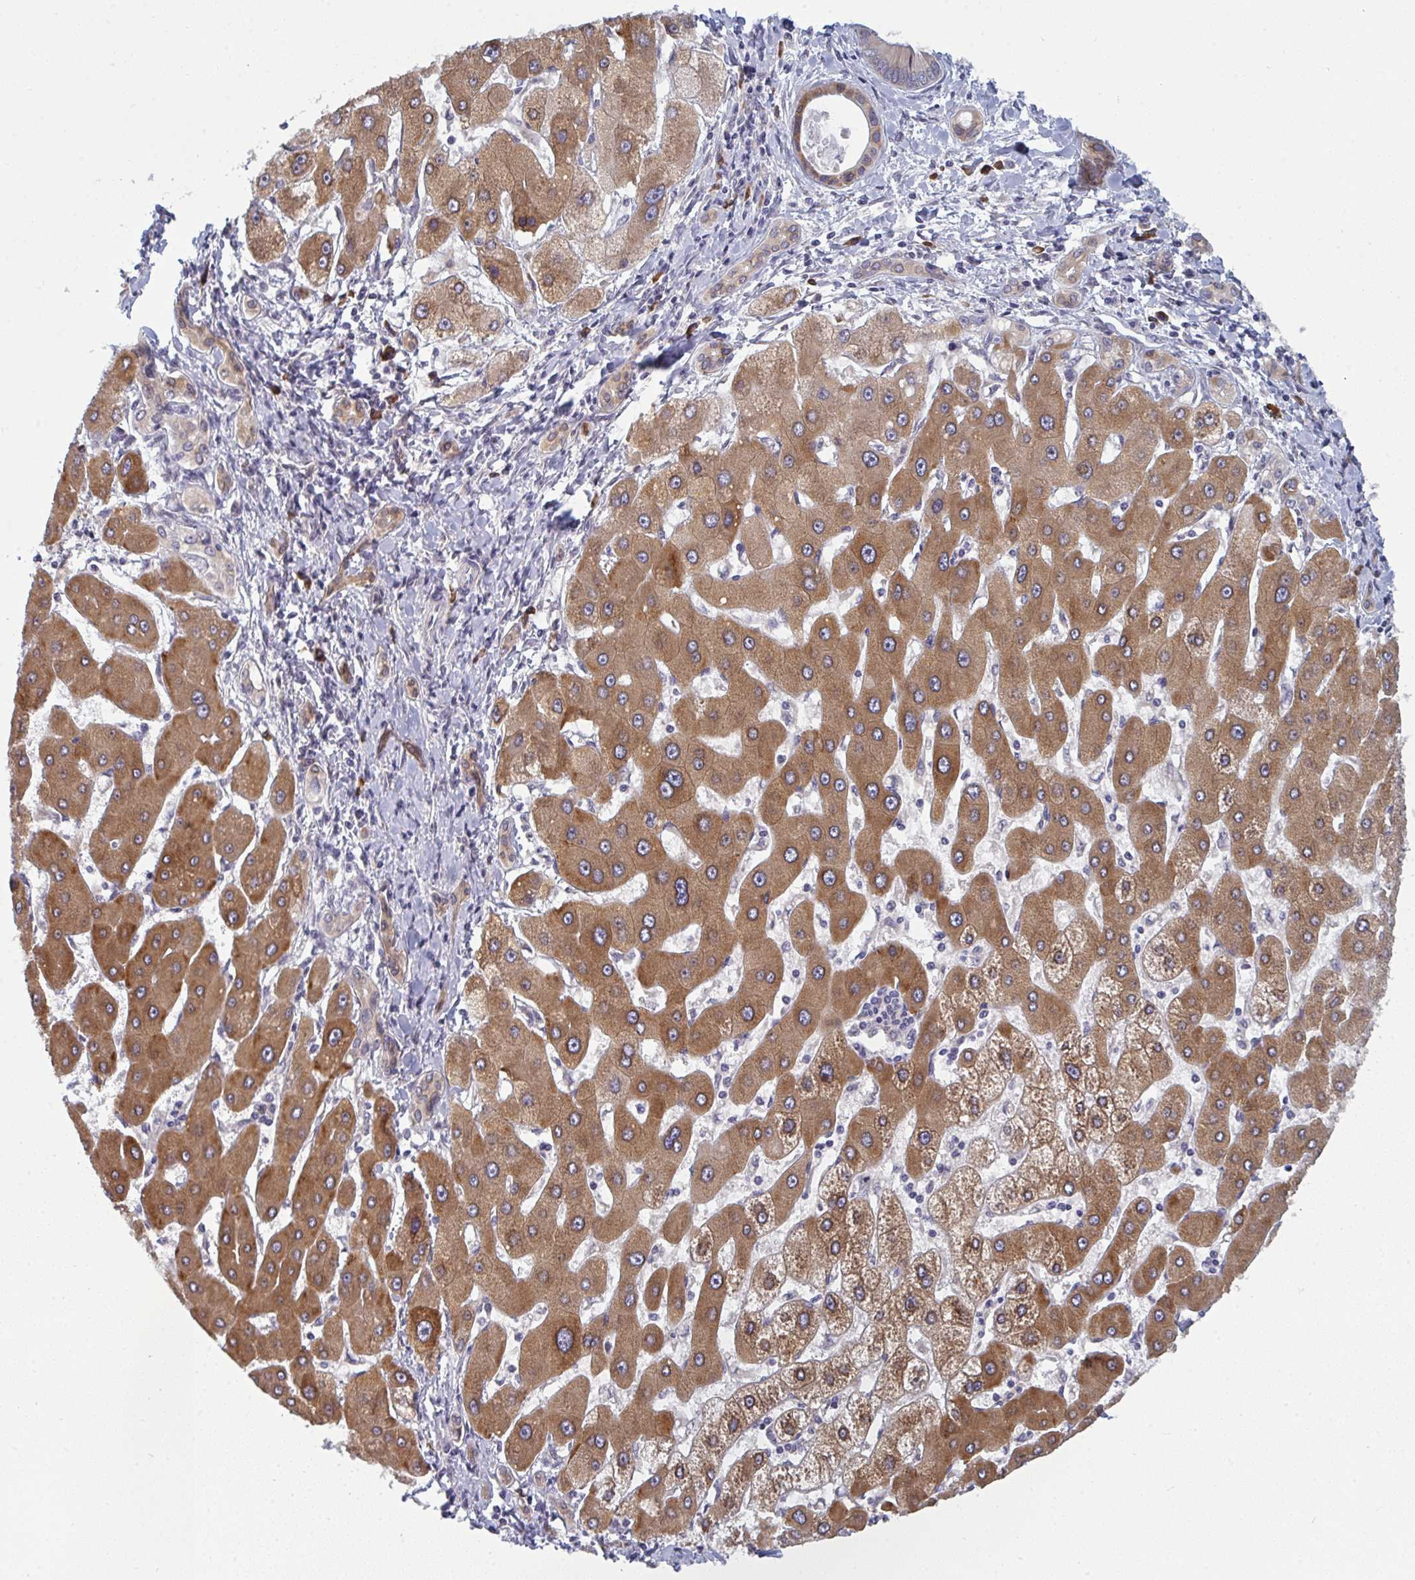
{"staining": {"intensity": "moderate", "quantity": ">75%", "location": "cytoplasmic/membranous"}, "tissue": "liver cancer", "cell_type": "Tumor cells", "image_type": "cancer", "snomed": [{"axis": "morphology", "description": "Cholangiocarcinoma"}, {"axis": "topography", "description": "Liver"}], "caption": "A photomicrograph of cholangiocarcinoma (liver) stained for a protein exhibits moderate cytoplasmic/membranous brown staining in tumor cells.", "gene": "LYSMD4", "patient": {"sex": "male", "age": 66}}